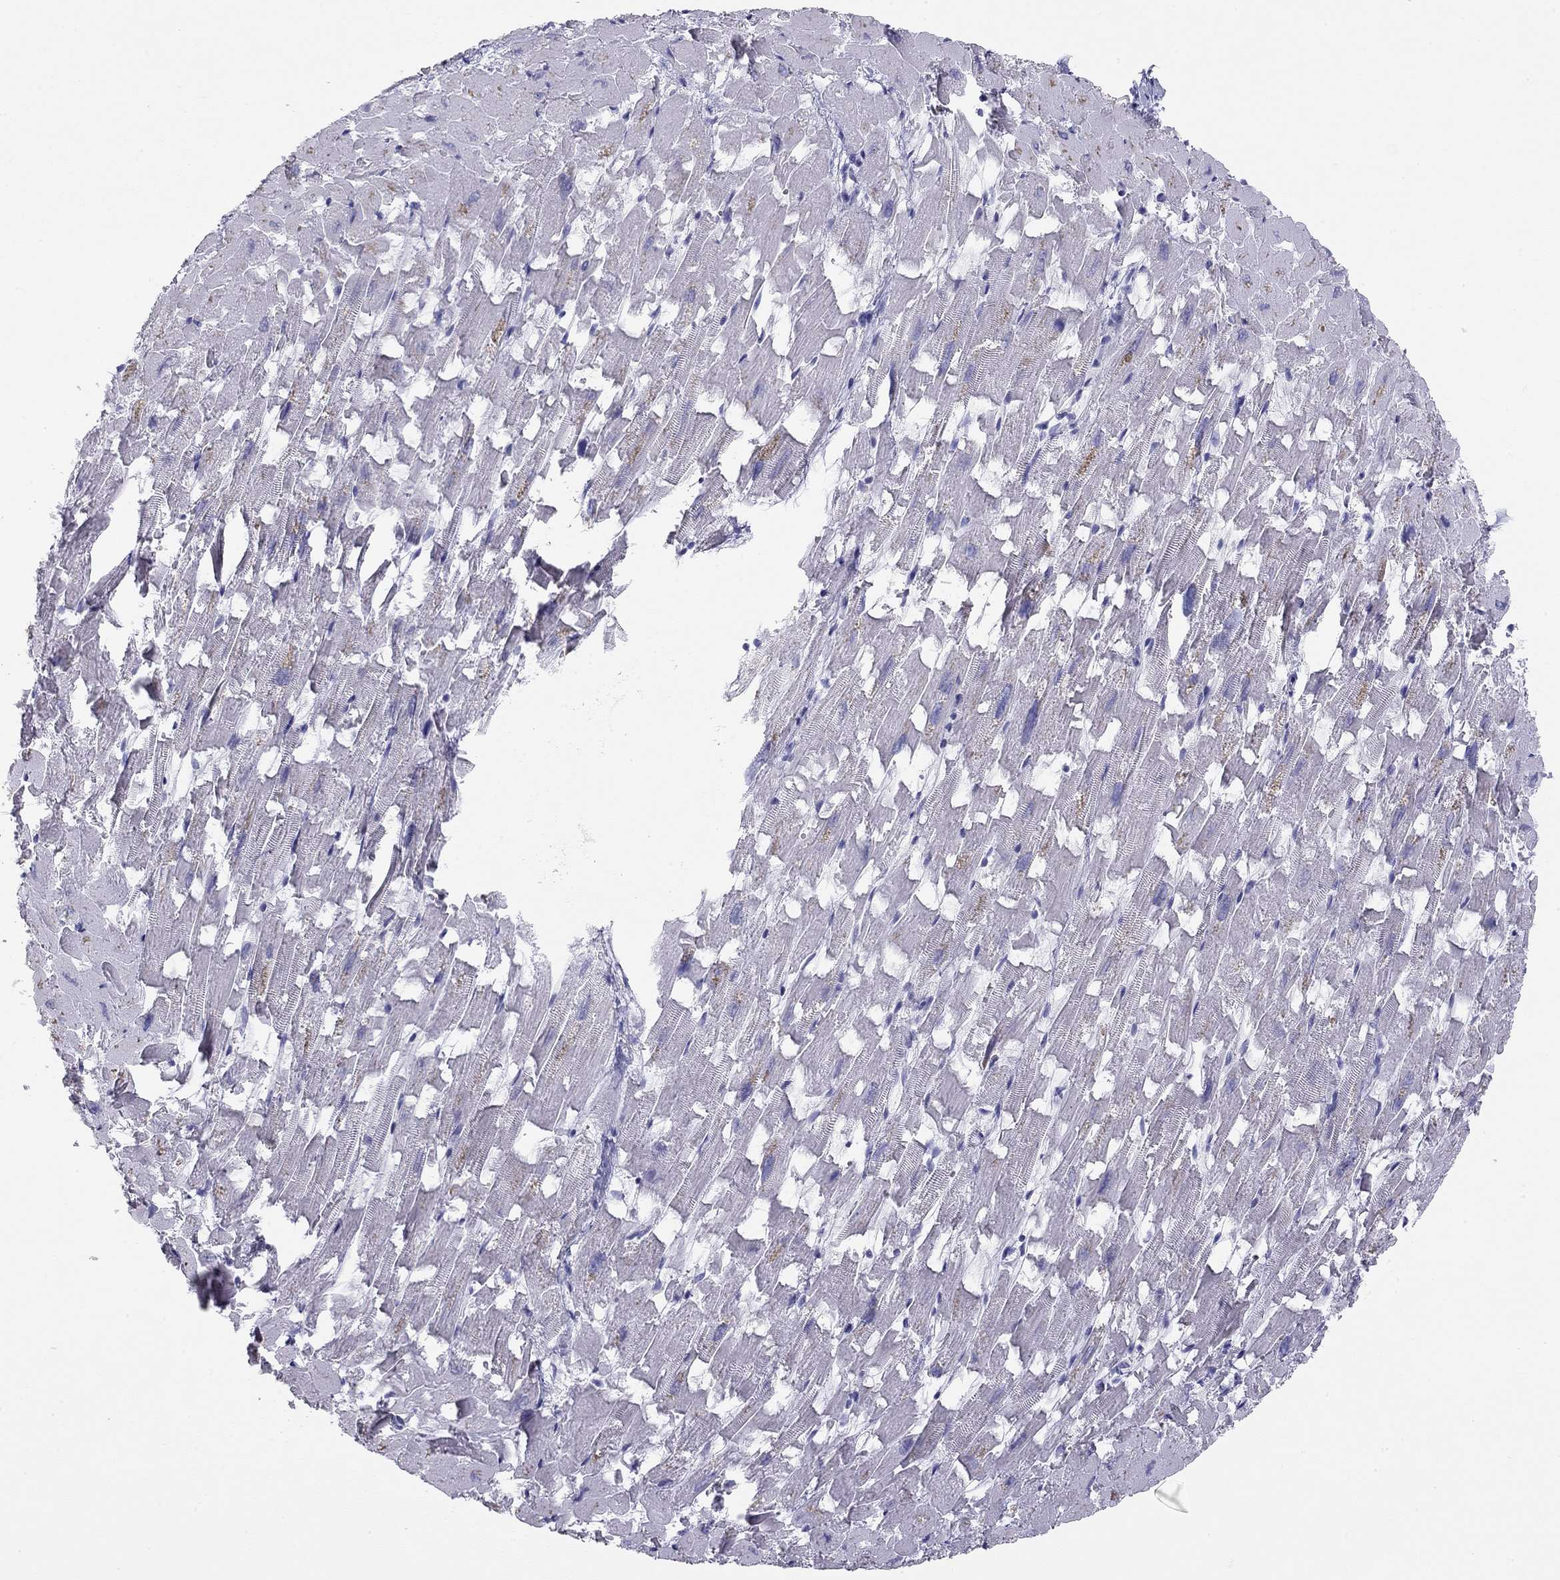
{"staining": {"intensity": "negative", "quantity": "none", "location": "none"}, "tissue": "heart muscle", "cell_type": "Cardiomyocytes", "image_type": "normal", "snomed": [{"axis": "morphology", "description": "Normal tissue, NOS"}, {"axis": "topography", "description": "Heart"}], "caption": "Immunohistochemistry (IHC) histopathology image of normal heart muscle: heart muscle stained with DAB (3,3'-diaminobenzidine) reveals no significant protein expression in cardiomyocytes.", "gene": "KCNV2", "patient": {"sex": "female", "age": 64}}